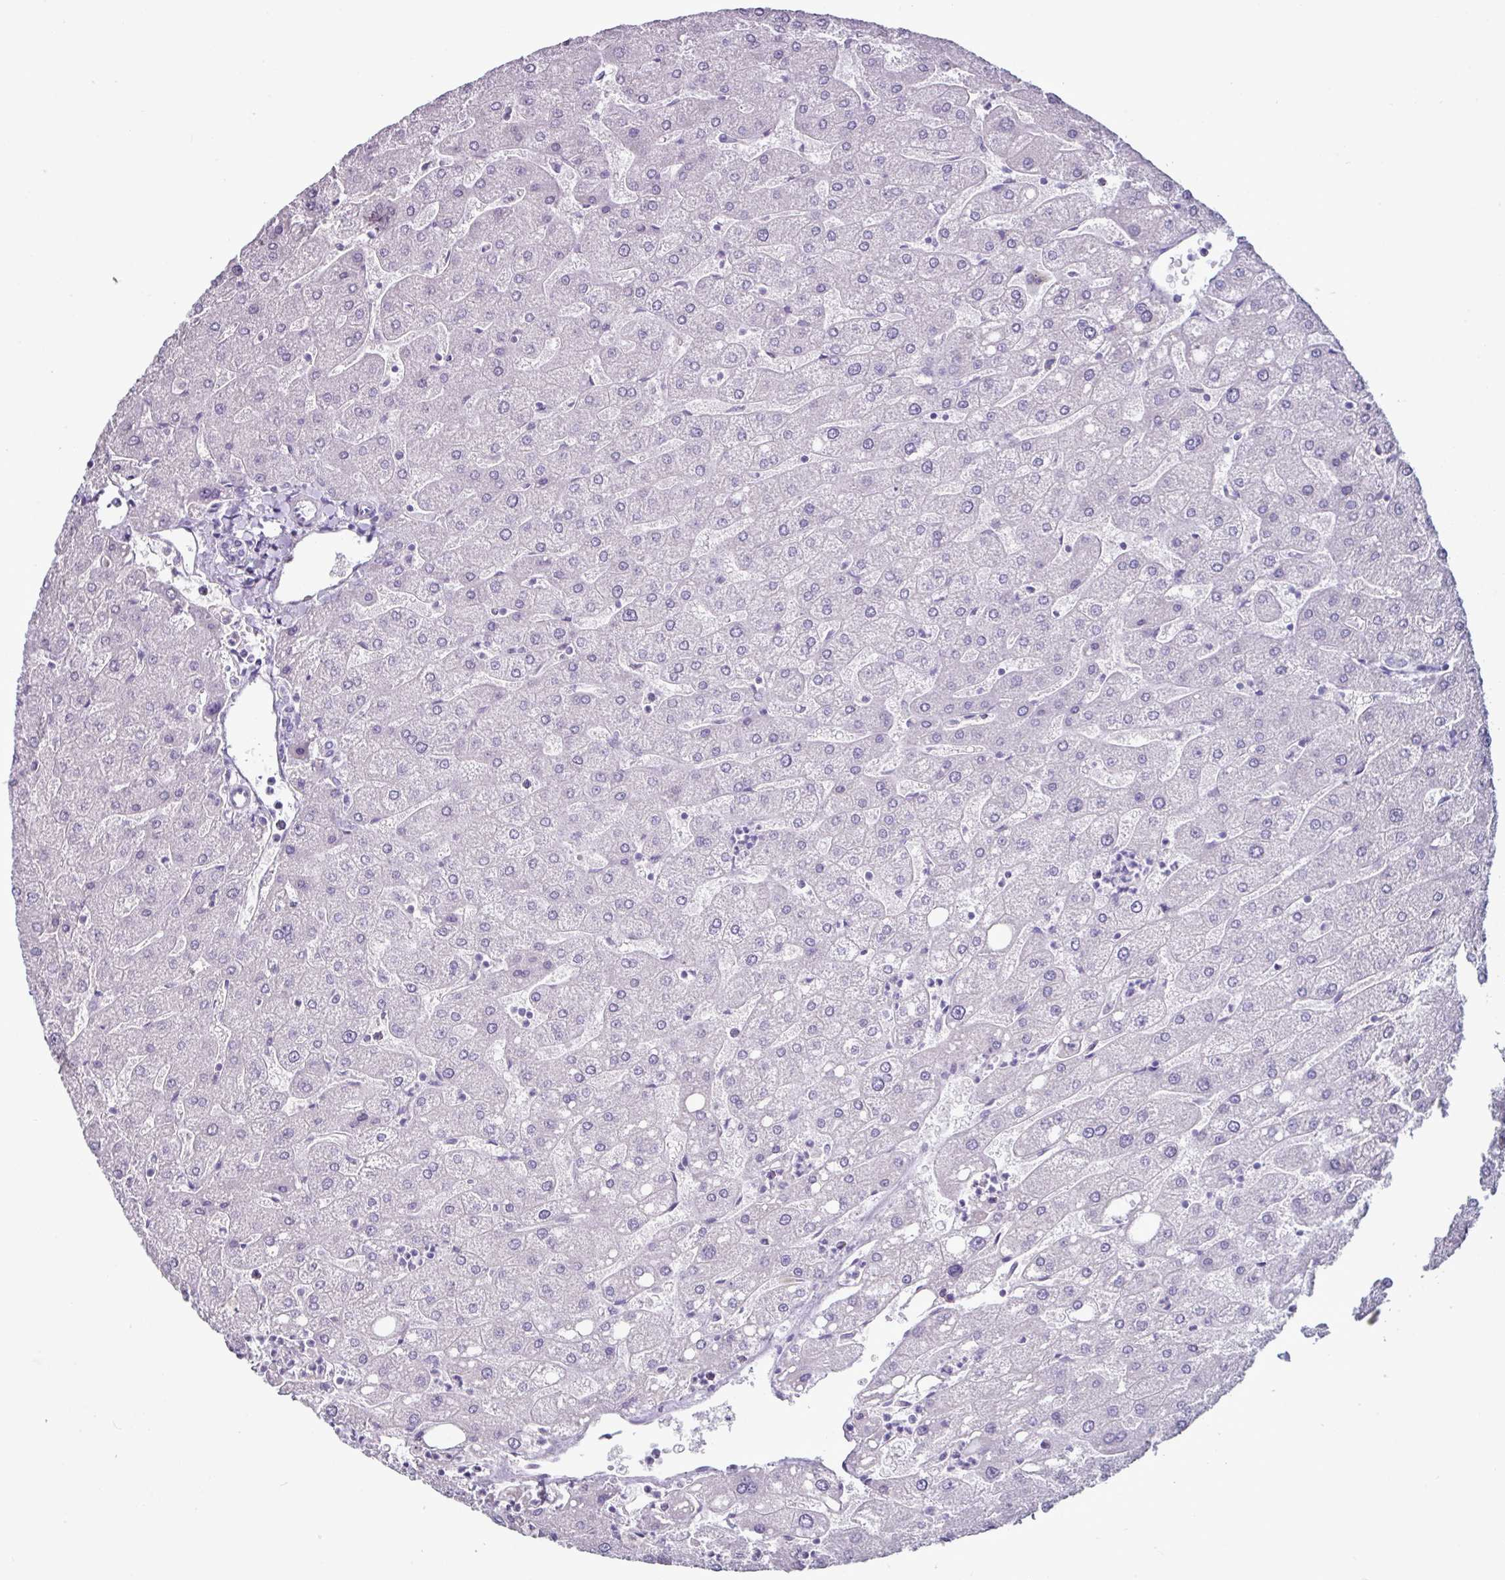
{"staining": {"intensity": "negative", "quantity": "none", "location": "none"}, "tissue": "liver", "cell_type": "Cholangiocytes", "image_type": "normal", "snomed": [{"axis": "morphology", "description": "Normal tissue, NOS"}, {"axis": "topography", "description": "Liver"}], "caption": "Protein analysis of unremarkable liver displays no significant staining in cholangiocytes. (DAB (3,3'-diaminobenzidine) IHC, high magnification).", "gene": "GLP2R", "patient": {"sex": "male", "age": 67}}